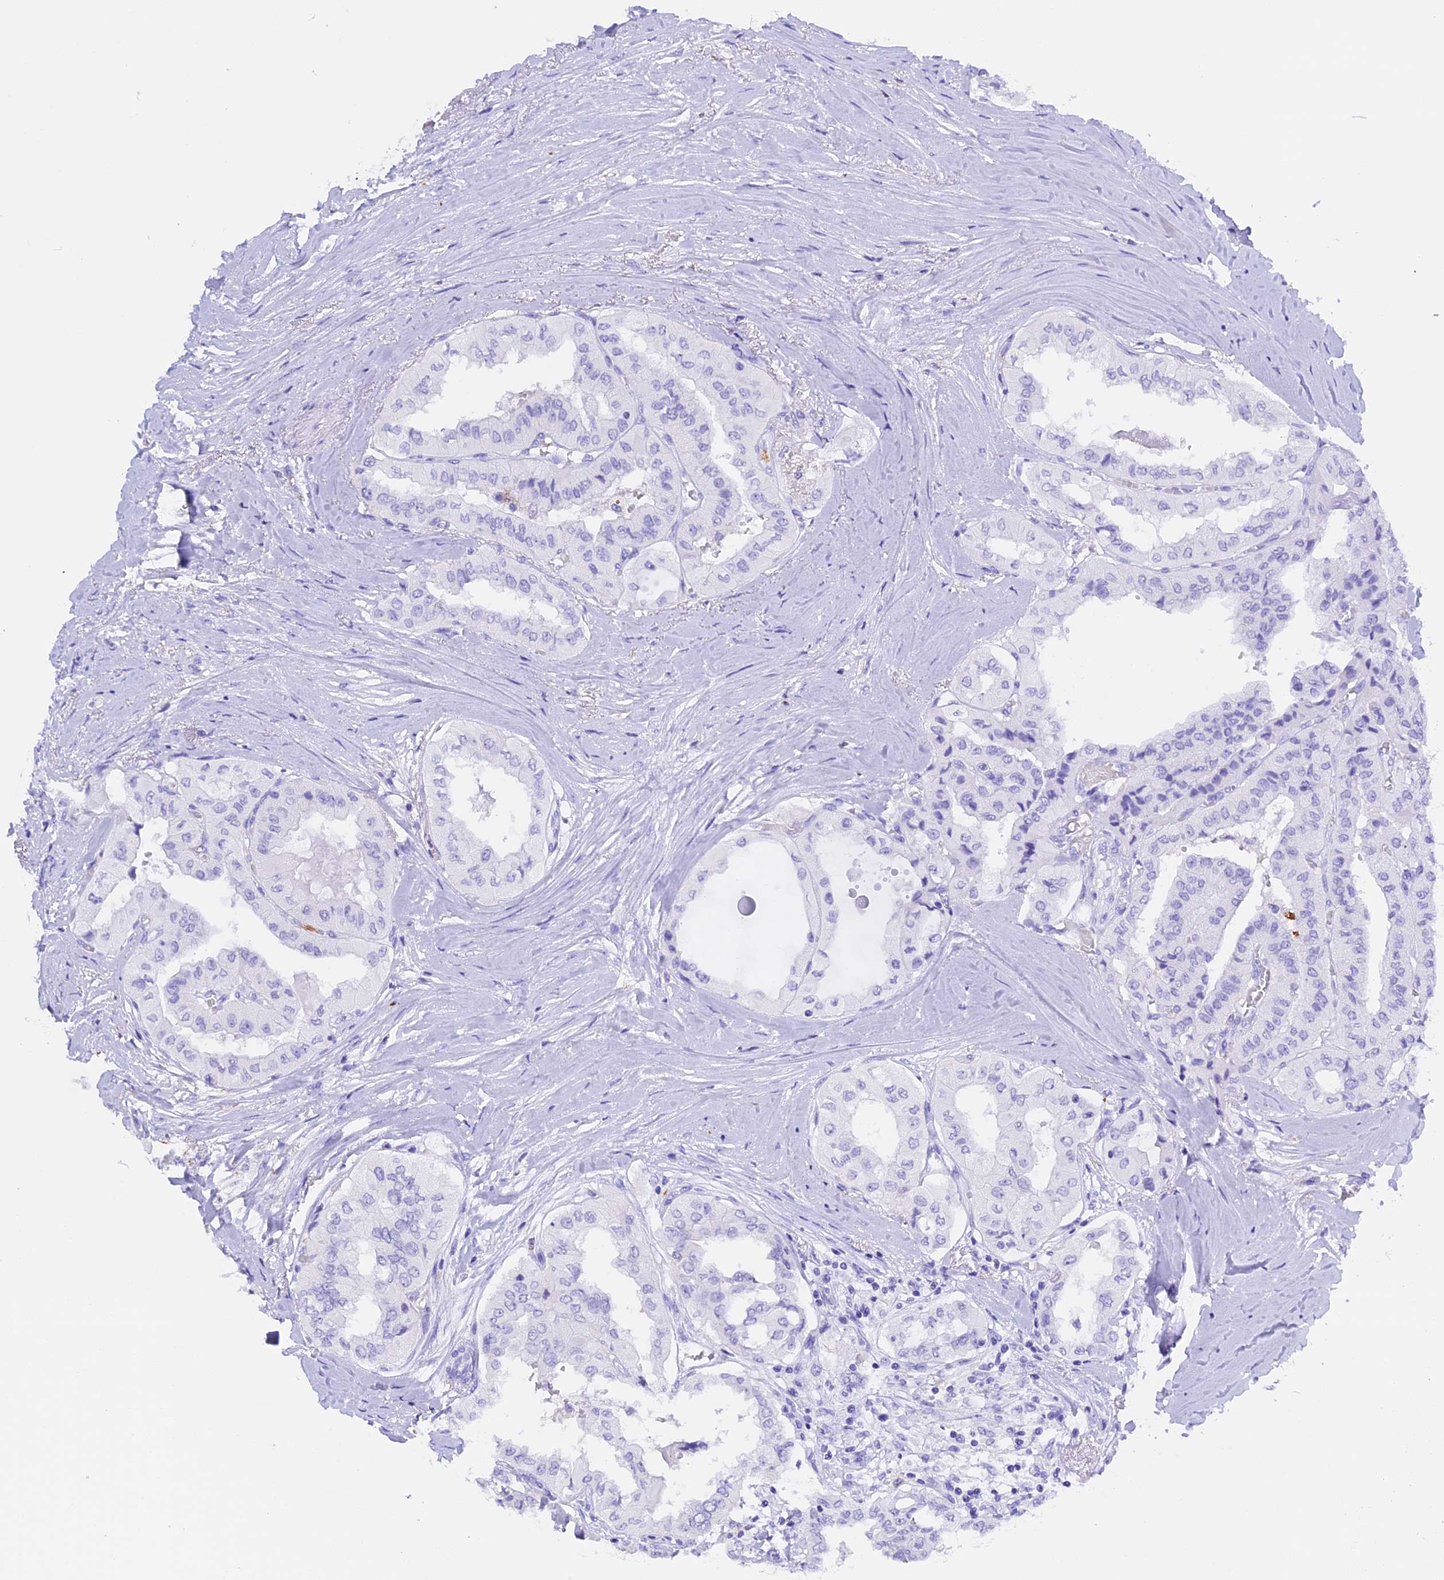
{"staining": {"intensity": "negative", "quantity": "none", "location": "none"}, "tissue": "thyroid cancer", "cell_type": "Tumor cells", "image_type": "cancer", "snomed": [{"axis": "morphology", "description": "Papillary adenocarcinoma, NOS"}, {"axis": "topography", "description": "Thyroid gland"}], "caption": "Image shows no significant protein expression in tumor cells of papillary adenocarcinoma (thyroid). (DAB (3,3'-diaminobenzidine) immunohistochemistry with hematoxylin counter stain).", "gene": "CLC", "patient": {"sex": "female", "age": 59}}